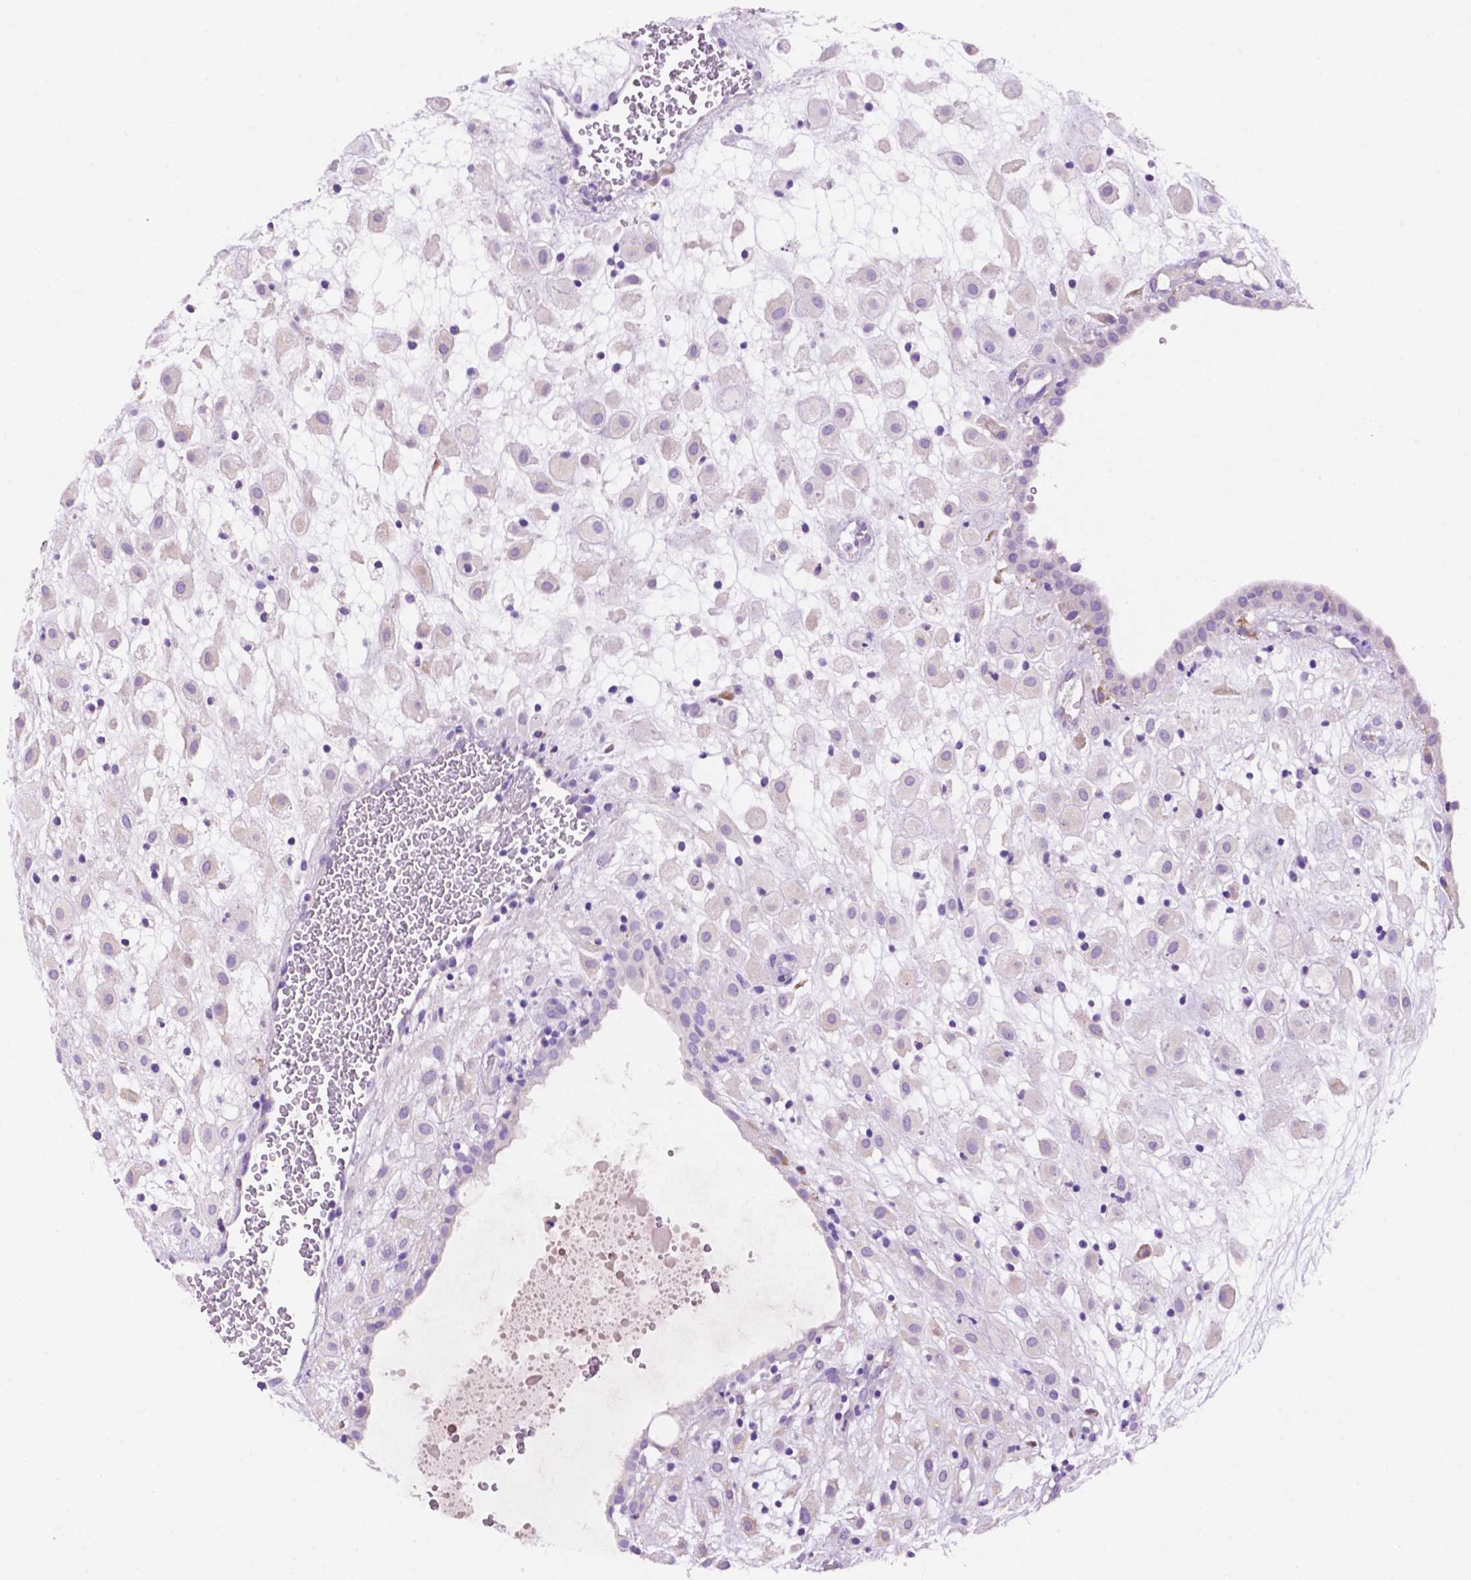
{"staining": {"intensity": "negative", "quantity": "none", "location": "none"}, "tissue": "placenta", "cell_type": "Decidual cells", "image_type": "normal", "snomed": [{"axis": "morphology", "description": "Normal tissue, NOS"}, {"axis": "topography", "description": "Placenta"}], "caption": "Immunohistochemistry (IHC) histopathology image of normal placenta stained for a protein (brown), which demonstrates no expression in decidual cells. (DAB (3,3'-diaminobenzidine) IHC visualized using brightfield microscopy, high magnification).", "gene": "CEACAM7", "patient": {"sex": "female", "age": 24}}